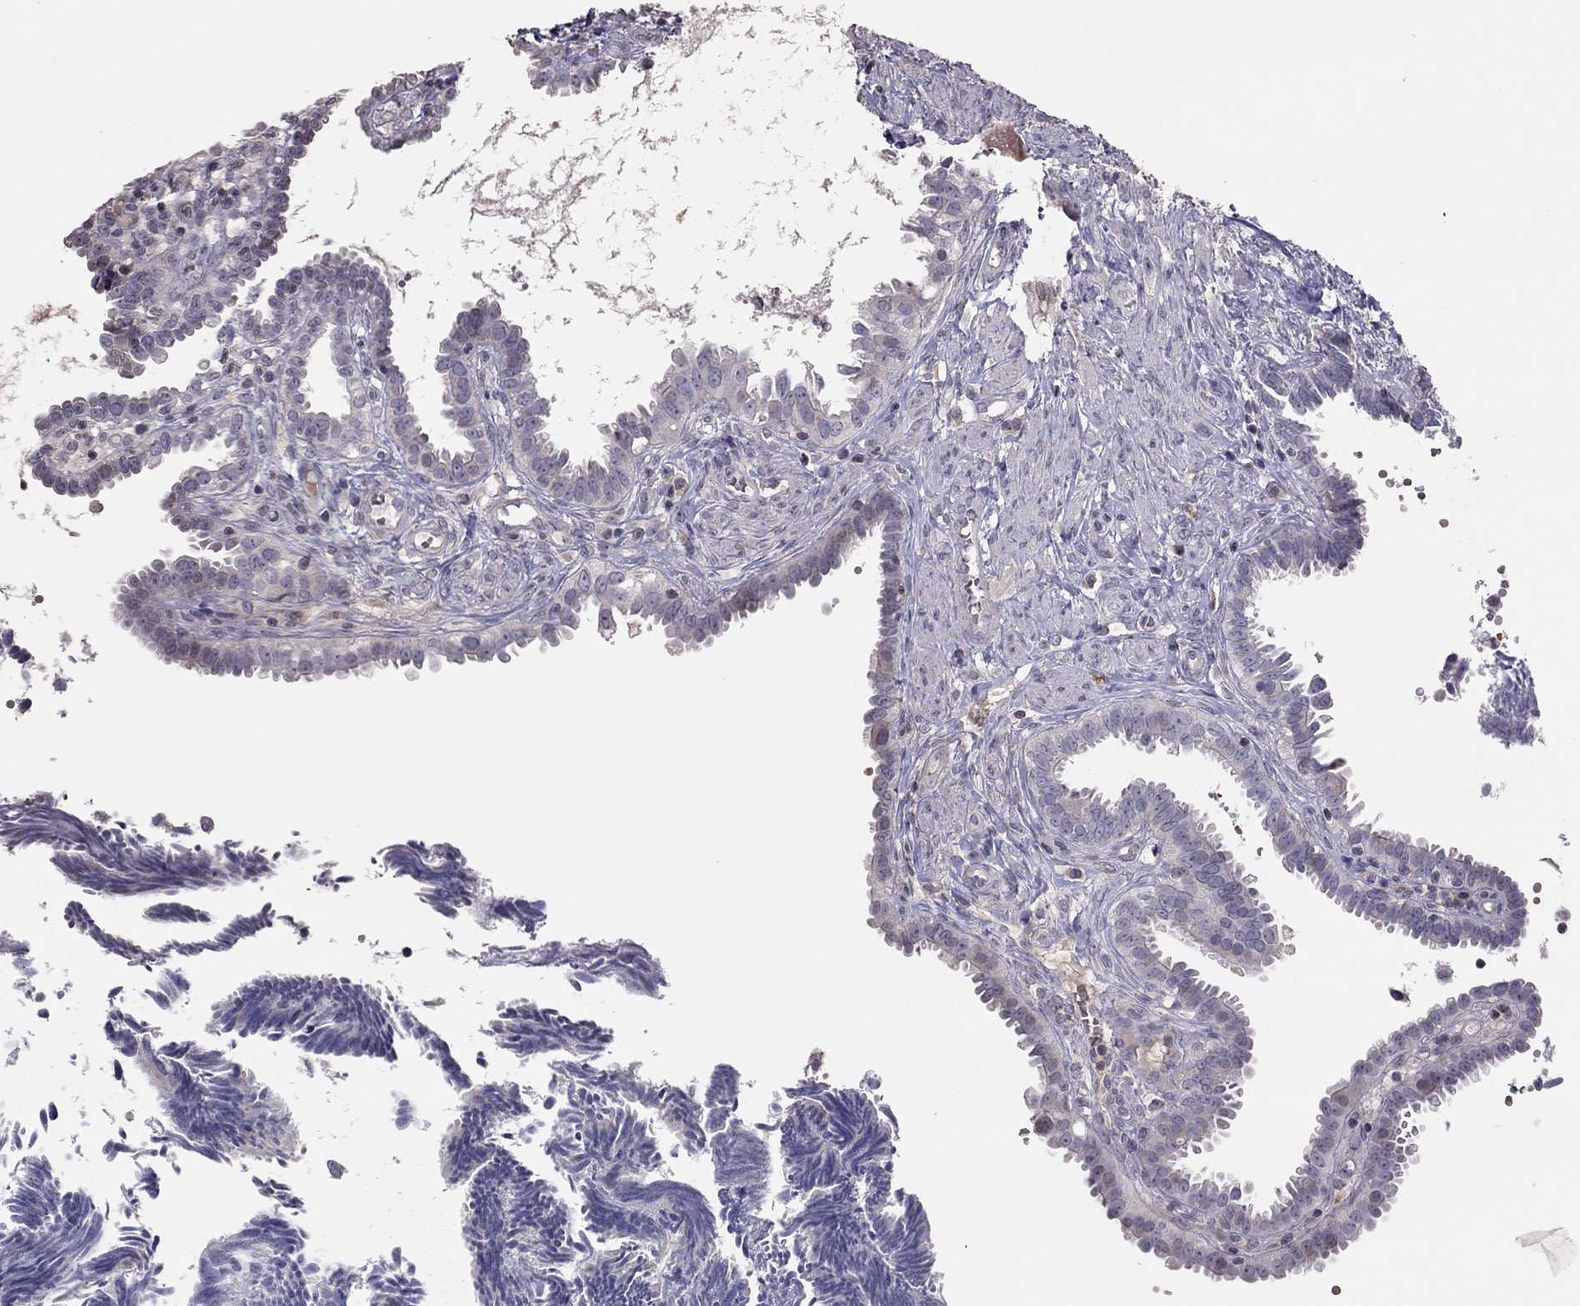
{"staining": {"intensity": "negative", "quantity": "none", "location": "none"}, "tissue": "fallopian tube", "cell_type": "Glandular cells", "image_type": "normal", "snomed": [{"axis": "morphology", "description": "Normal tissue, NOS"}, {"axis": "topography", "description": "Fallopian tube"}], "caption": "Fallopian tube was stained to show a protein in brown. There is no significant staining in glandular cells. The staining was performed using DAB to visualize the protein expression in brown, while the nuclei were stained in blue with hematoxylin (Magnification: 20x).", "gene": "TSHB", "patient": {"sex": "female", "age": 39}}